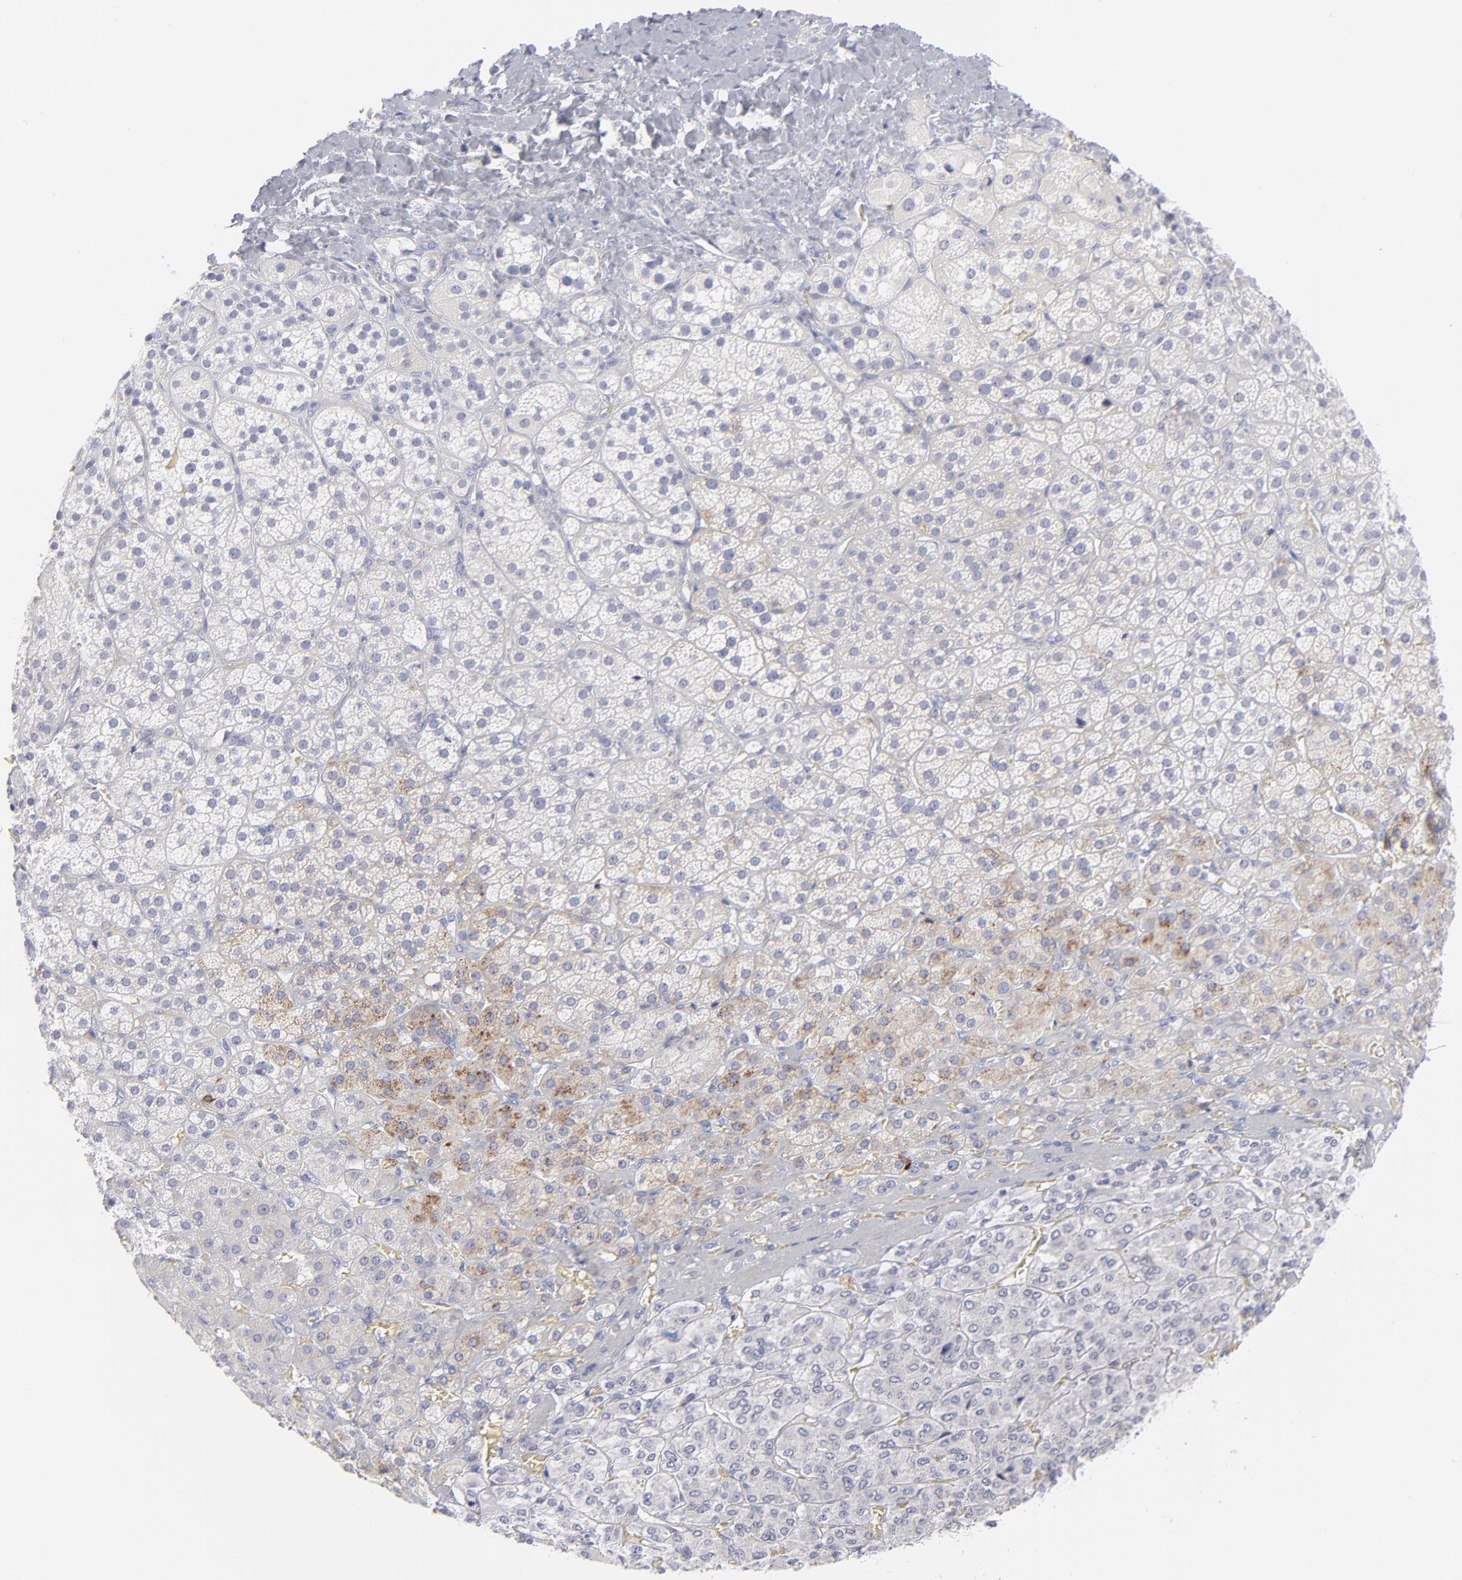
{"staining": {"intensity": "moderate", "quantity": "<25%", "location": "cytoplasmic/membranous"}, "tissue": "adrenal gland", "cell_type": "Glandular cells", "image_type": "normal", "snomed": [{"axis": "morphology", "description": "Normal tissue, NOS"}, {"axis": "topography", "description": "Adrenal gland"}], "caption": "The photomicrograph demonstrates staining of normal adrenal gland, revealing moderate cytoplasmic/membranous protein expression (brown color) within glandular cells. Immunohistochemistry (ihc) stains the protein of interest in brown and the nuclei are stained blue.", "gene": "CCNB1", "patient": {"sex": "female", "age": 71}}